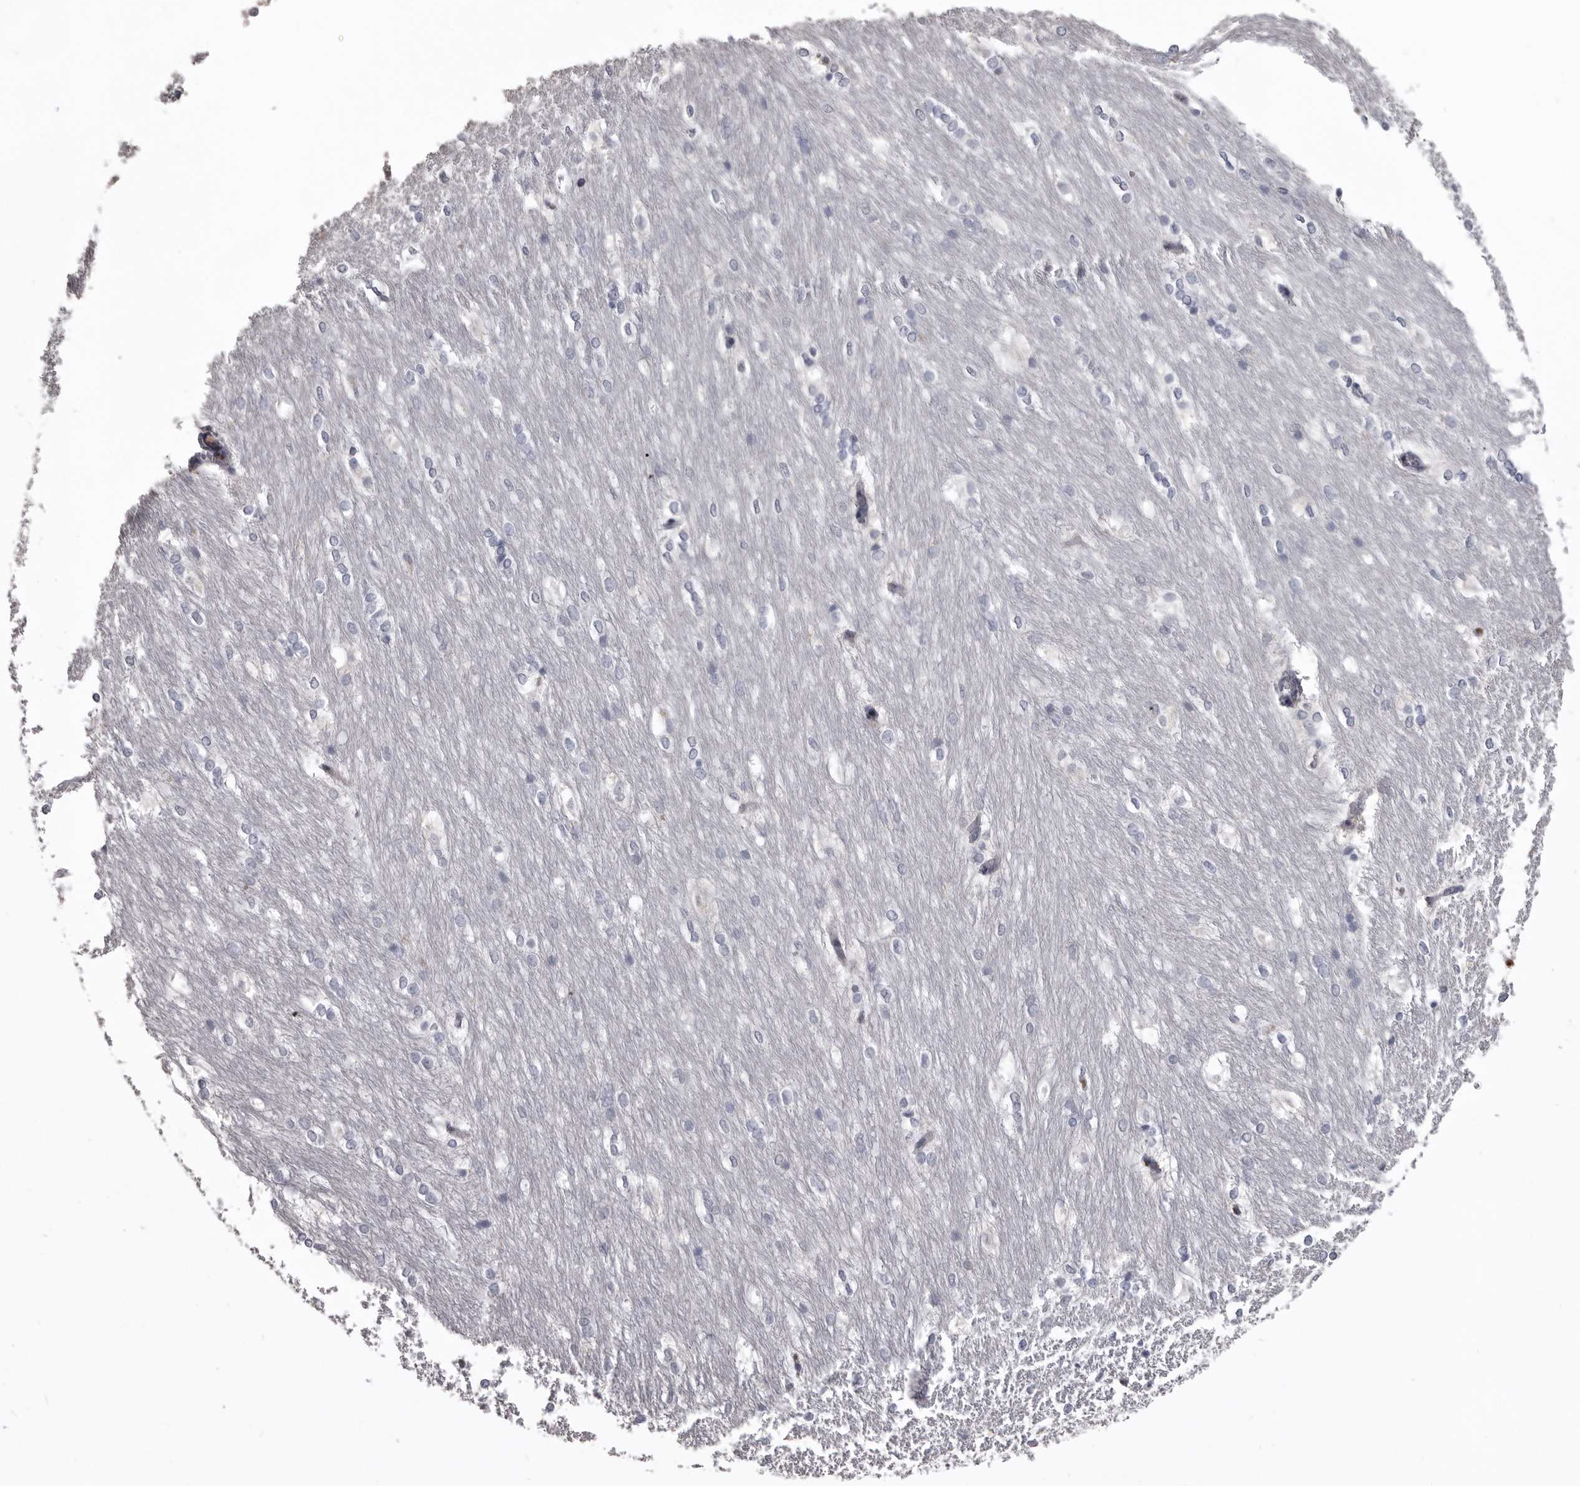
{"staining": {"intensity": "moderate", "quantity": "<25%", "location": "cytoplasmic/membranous"}, "tissue": "caudate", "cell_type": "Glial cells", "image_type": "normal", "snomed": [{"axis": "morphology", "description": "Normal tissue, NOS"}, {"axis": "topography", "description": "Lateral ventricle wall"}], "caption": "Immunohistochemistry (IHC) image of unremarkable human caudate stained for a protein (brown), which exhibits low levels of moderate cytoplasmic/membranous positivity in about <25% of glial cells.", "gene": "AHSG", "patient": {"sex": "female", "age": 19}}